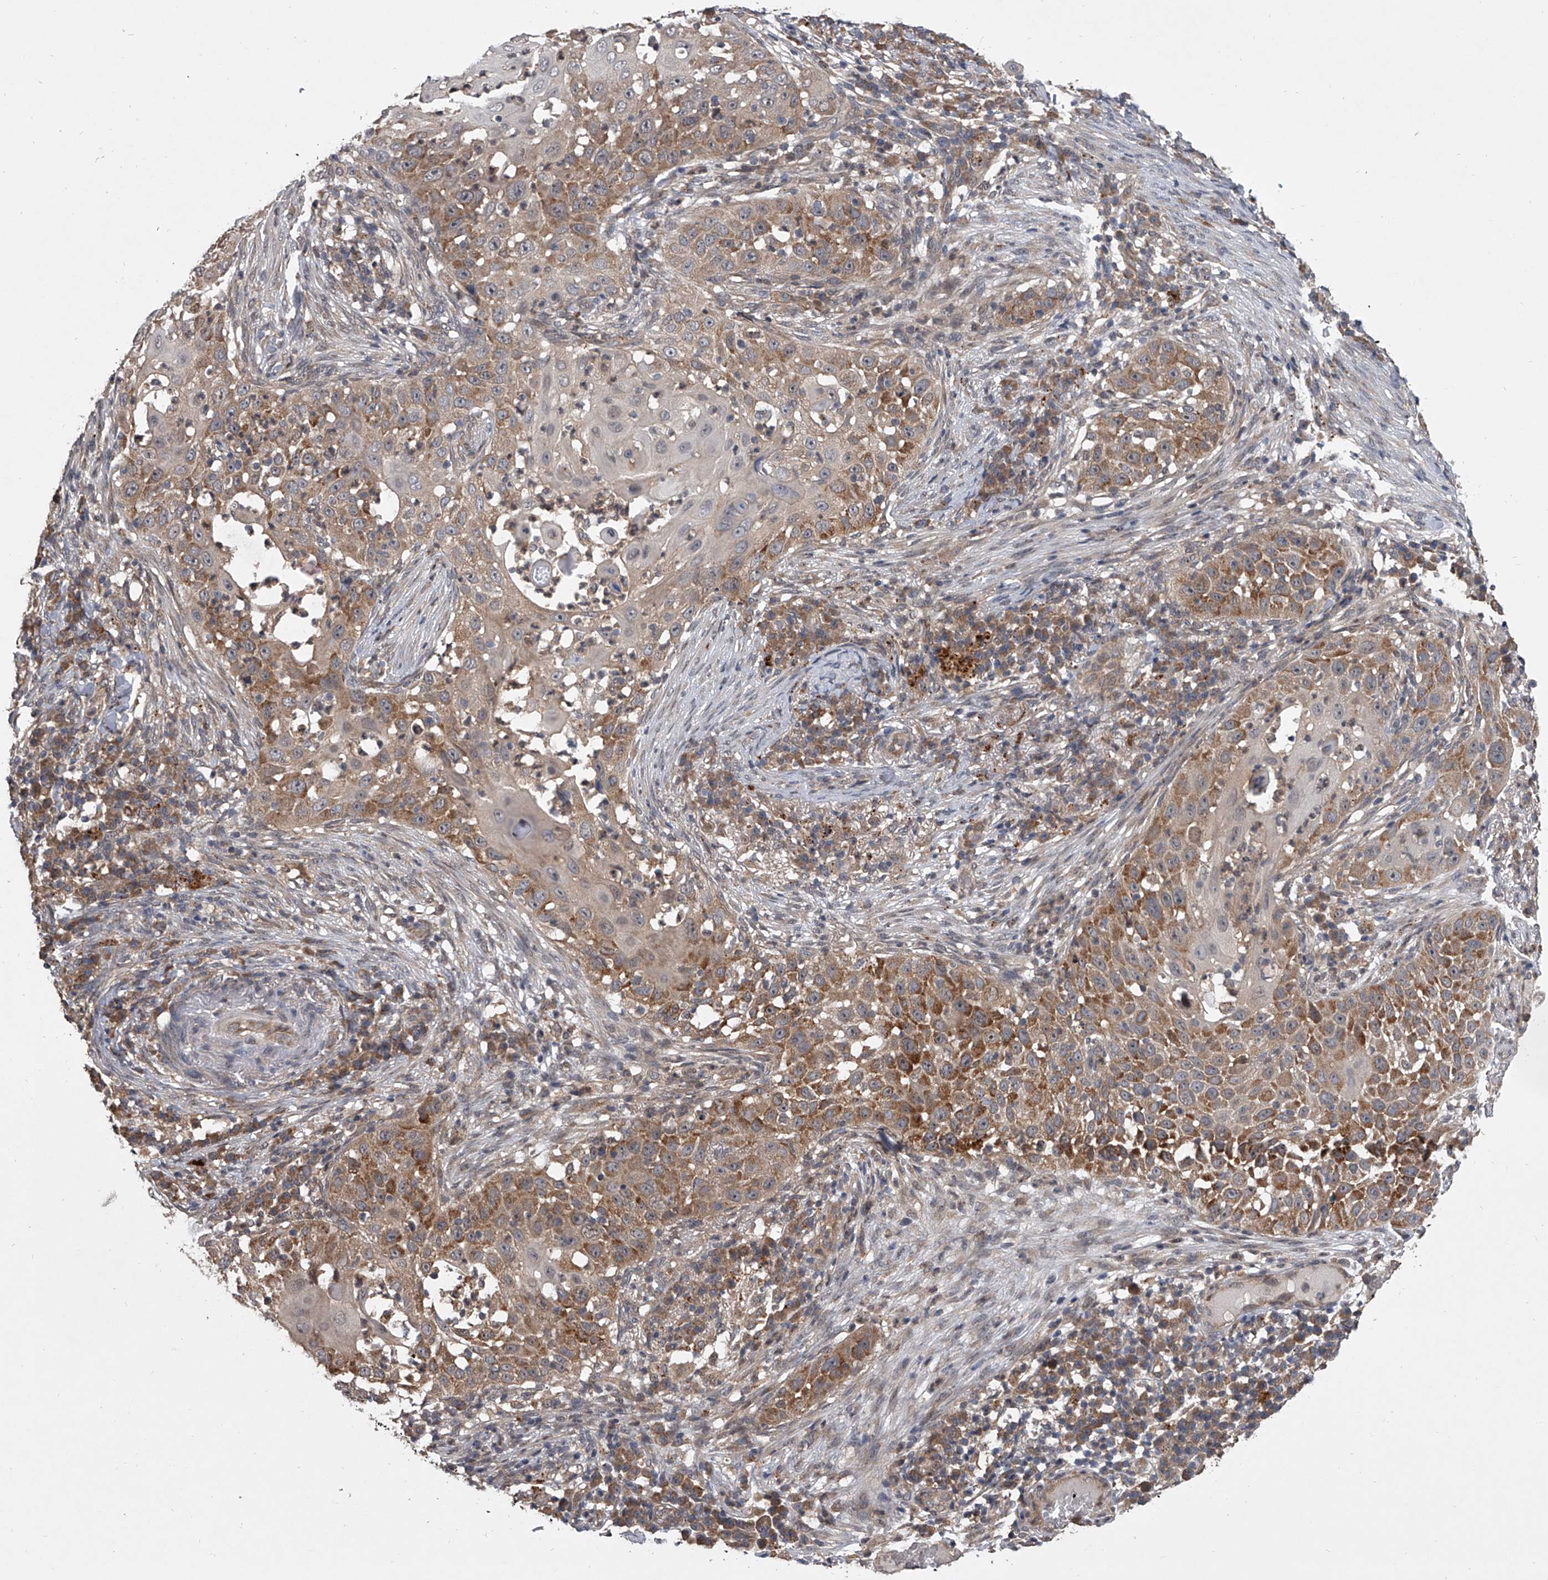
{"staining": {"intensity": "moderate", "quantity": ">75%", "location": "cytoplasmic/membranous"}, "tissue": "skin cancer", "cell_type": "Tumor cells", "image_type": "cancer", "snomed": [{"axis": "morphology", "description": "Squamous cell carcinoma, NOS"}, {"axis": "topography", "description": "Skin"}], "caption": "Immunohistochemistry (IHC) staining of squamous cell carcinoma (skin), which shows medium levels of moderate cytoplasmic/membranous staining in approximately >75% of tumor cells indicating moderate cytoplasmic/membranous protein staining. The staining was performed using DAB (brown) for protein detection and nuclei were counterstained in hematoxylin (blue).", "gene": "GEMIN8", "patient": {"sex": "female", "age": 44}}